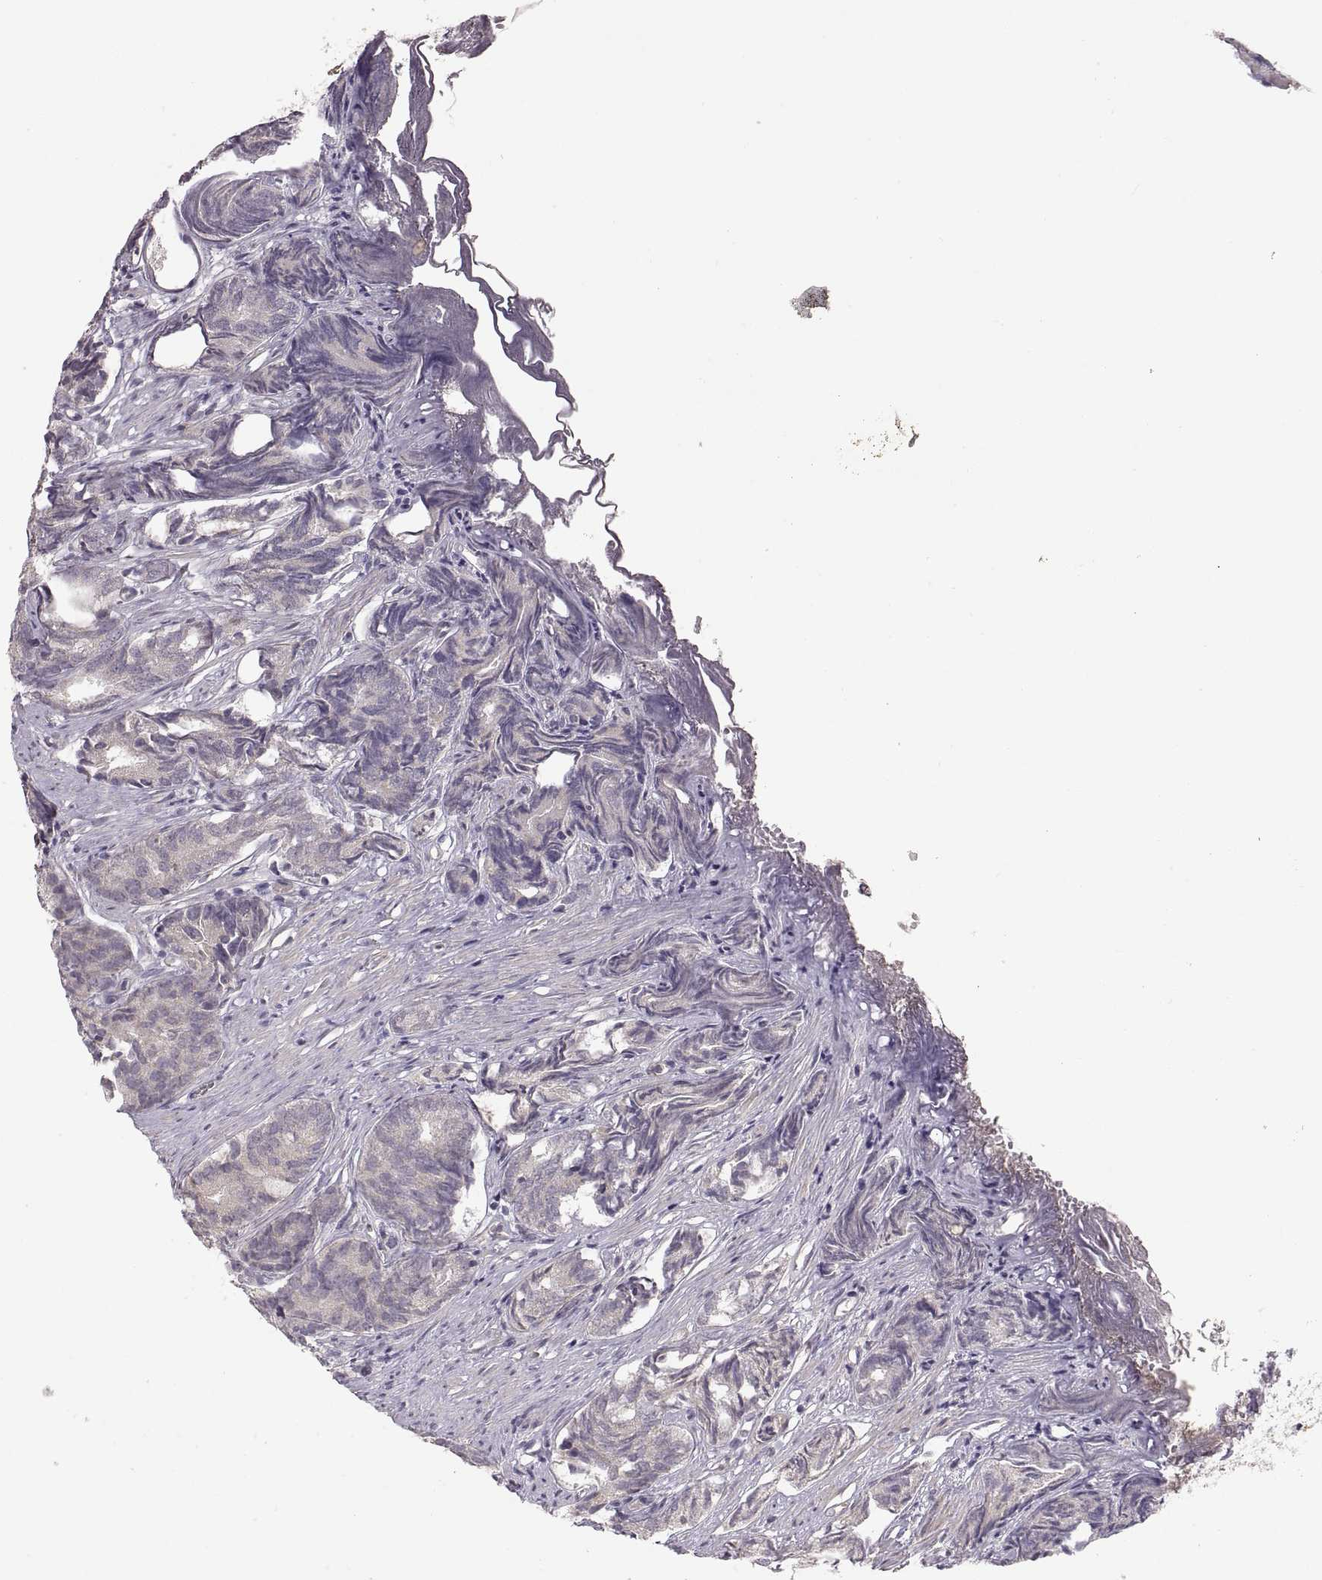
{"staining": {"intensity": "negative", "quantity": "none", "location": "none"}, "tissue": "prostate cancer", "cell_type": "Tumor cells", "image_type": "cancer", "snomed": [{"axis": "morphology", "description": "Adenocarcinoma, High grade"}, {"axis": "topography", "description": "Prostate"}], "caption": "This is an immunohistochemistry (IHC) image of human prostate adenocarcinoma (high-grade). There is no positivity in tumor cells.", "gene": "HMGCR", "patient": {"sex": "male", "age": 84}}